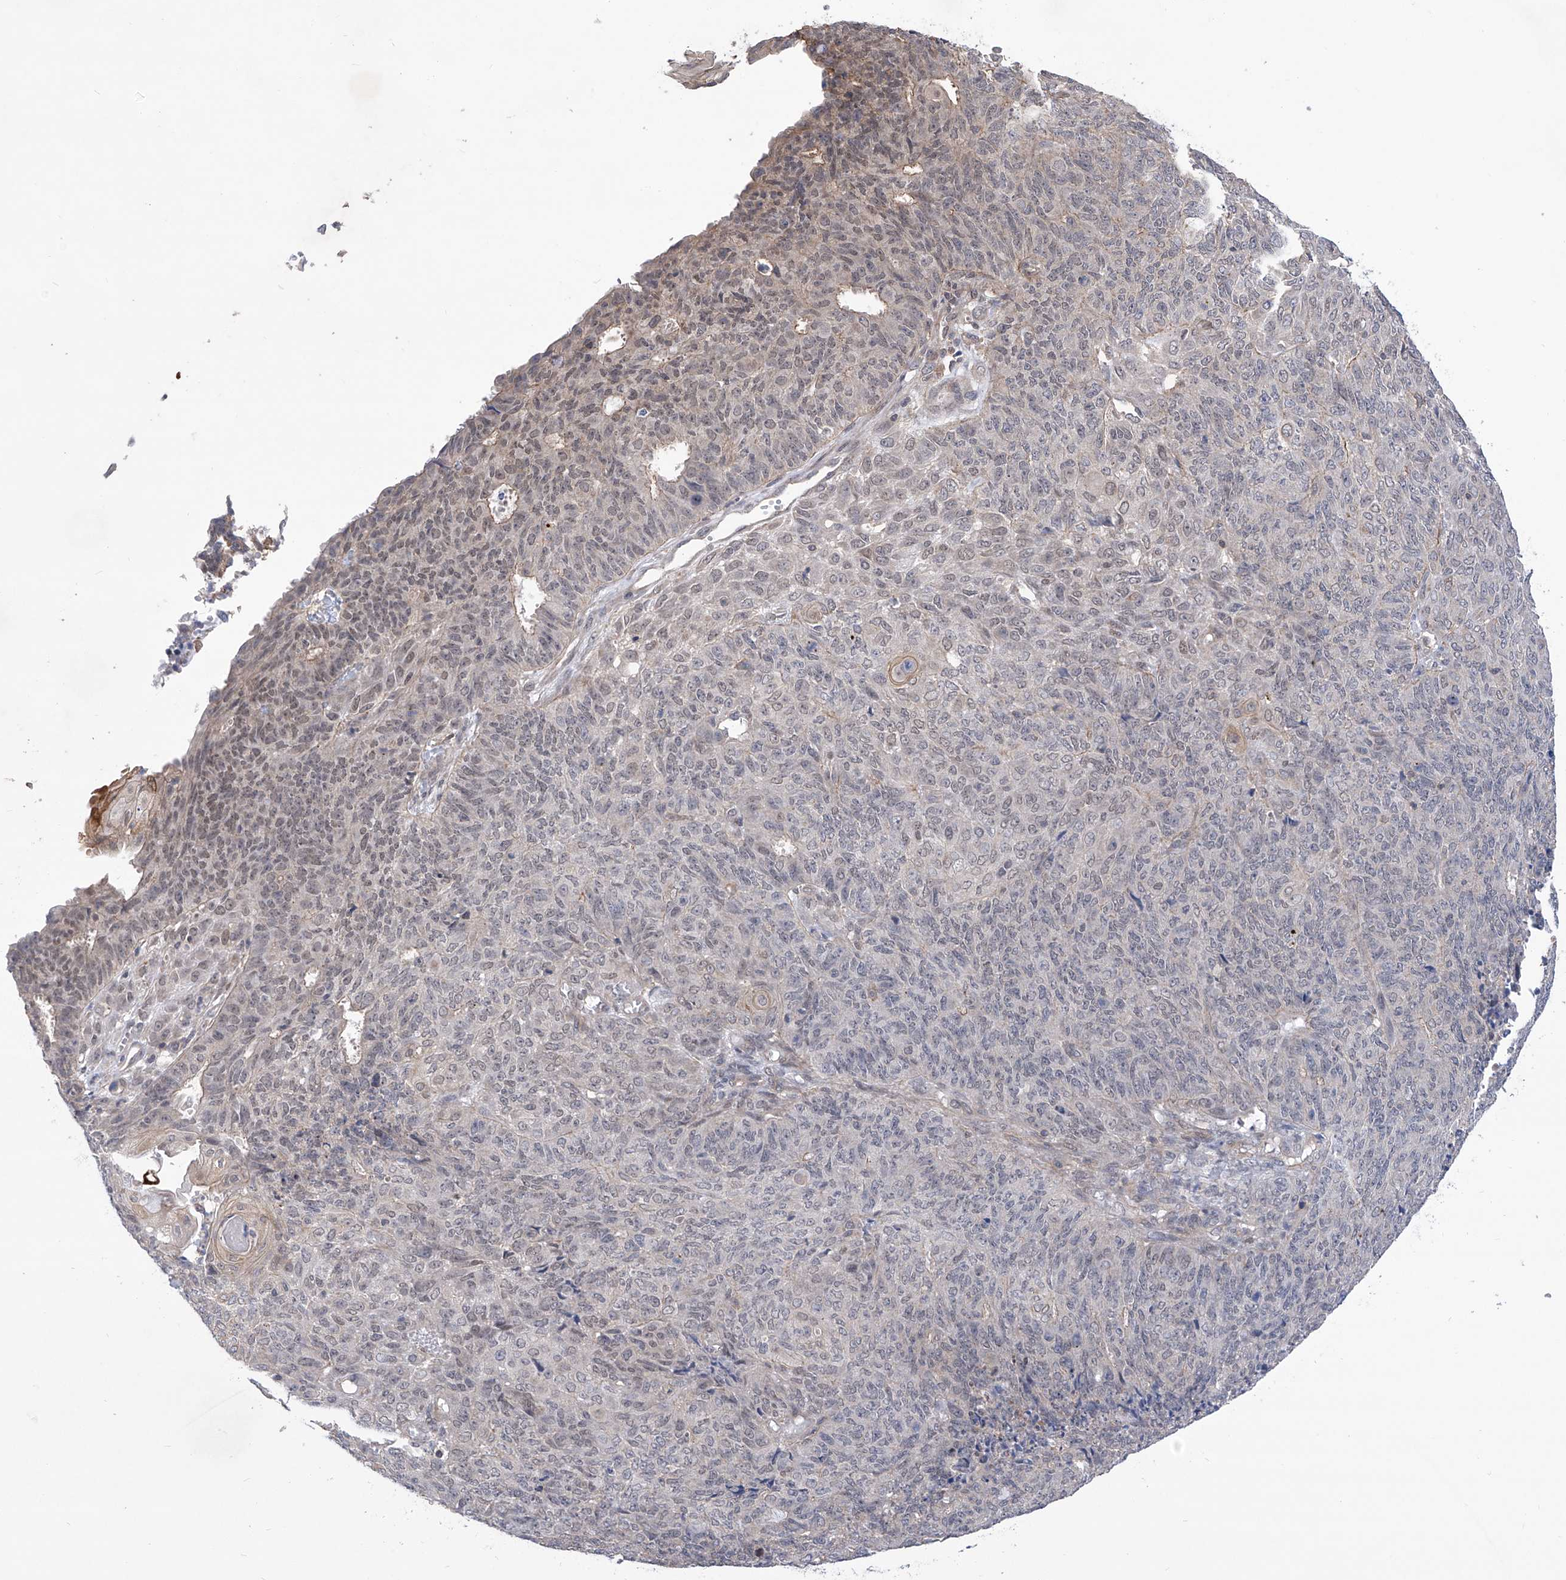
{"staining": {"intensity": "negative", "quantity": "none", "location": "none"}, "tissue": "endometrial cancer", "cell_type": "Tumor cells", "image_type": "cancer", "snomed": [{"axis": "morphology", "description": "Adenocarcinoma, NOS"}, {"axis": "topography", "description": "Endometrium"}], "caption": "This image is of adenocarcinoma (endometrial) stained with immunohistochemistry (IHC) to label a protein in brown with the nuclei are counter-stained blue. There is no expression in tumor cells. Brightfield microscopy of immunohistochemistry stained with DAB (3,3'-diaminobenzidine) (brown) and hematoxylin (blue), captured at high magnification.", "gene": "KIFC2", "patient": {"sex": "female", "age": 32}}